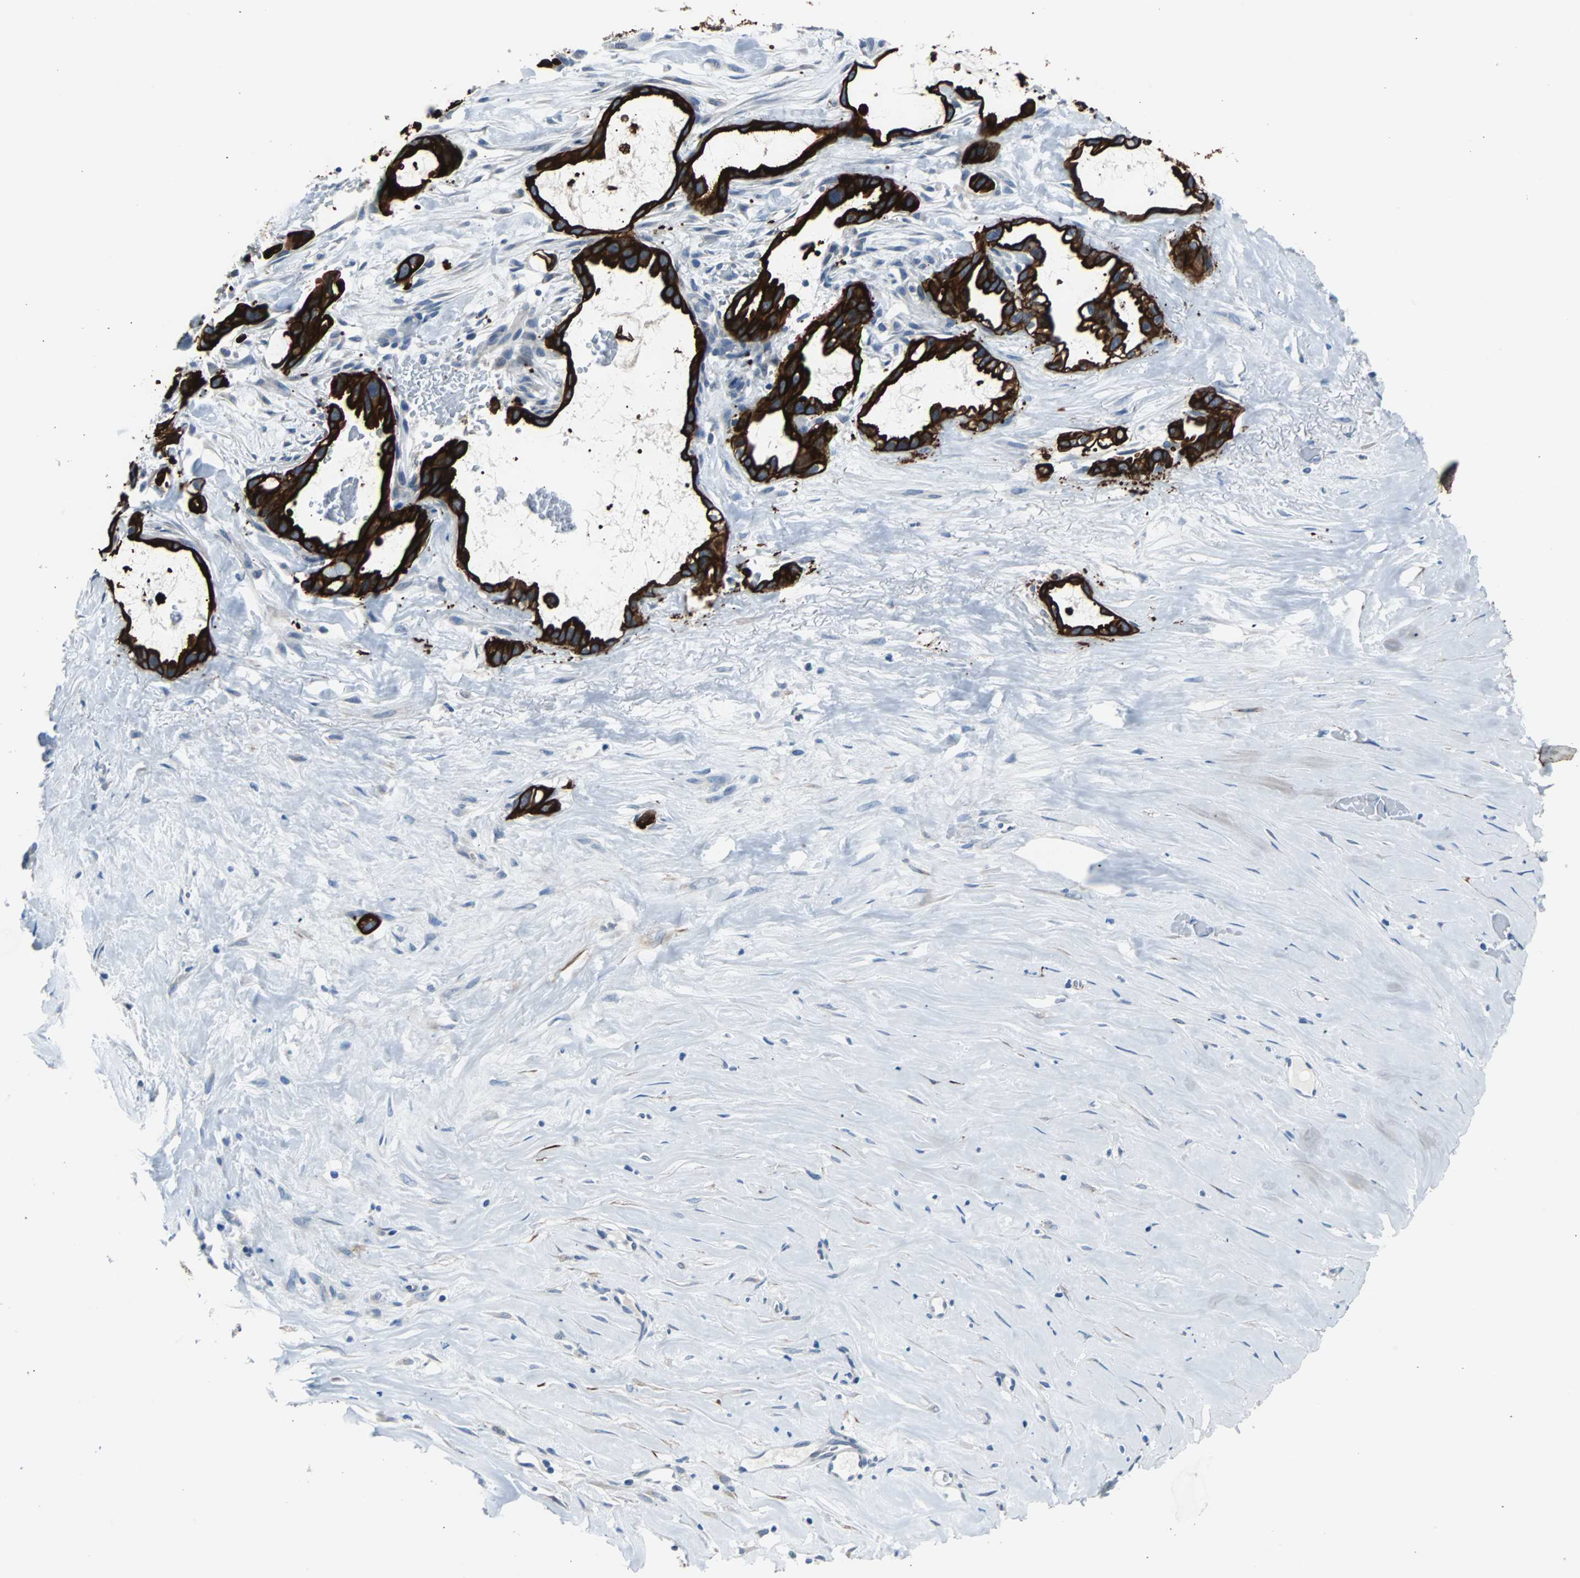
{"staining": {"intensity": "strong", "quantity": ">75%", "location": "cytoplasmic/membranous"}, "tissue": "liver cancer", "cell_type": "Tumor cells", "image_type": "cancer", "snomed": [{"axis": "morphology", "description": "Cholangiocarcinoma"}, {"axis": "topography", "description": "Liver"}], "caption": "Approximately >75% of tumor cells in human cholangiocarcinoma (liver) exhibit strong cytoplasmic/membranous protein positivity as visualized by brown immunohistochemical staining.", "gene": "KRT7", "patient": {"sex": "female", "age": 65}}